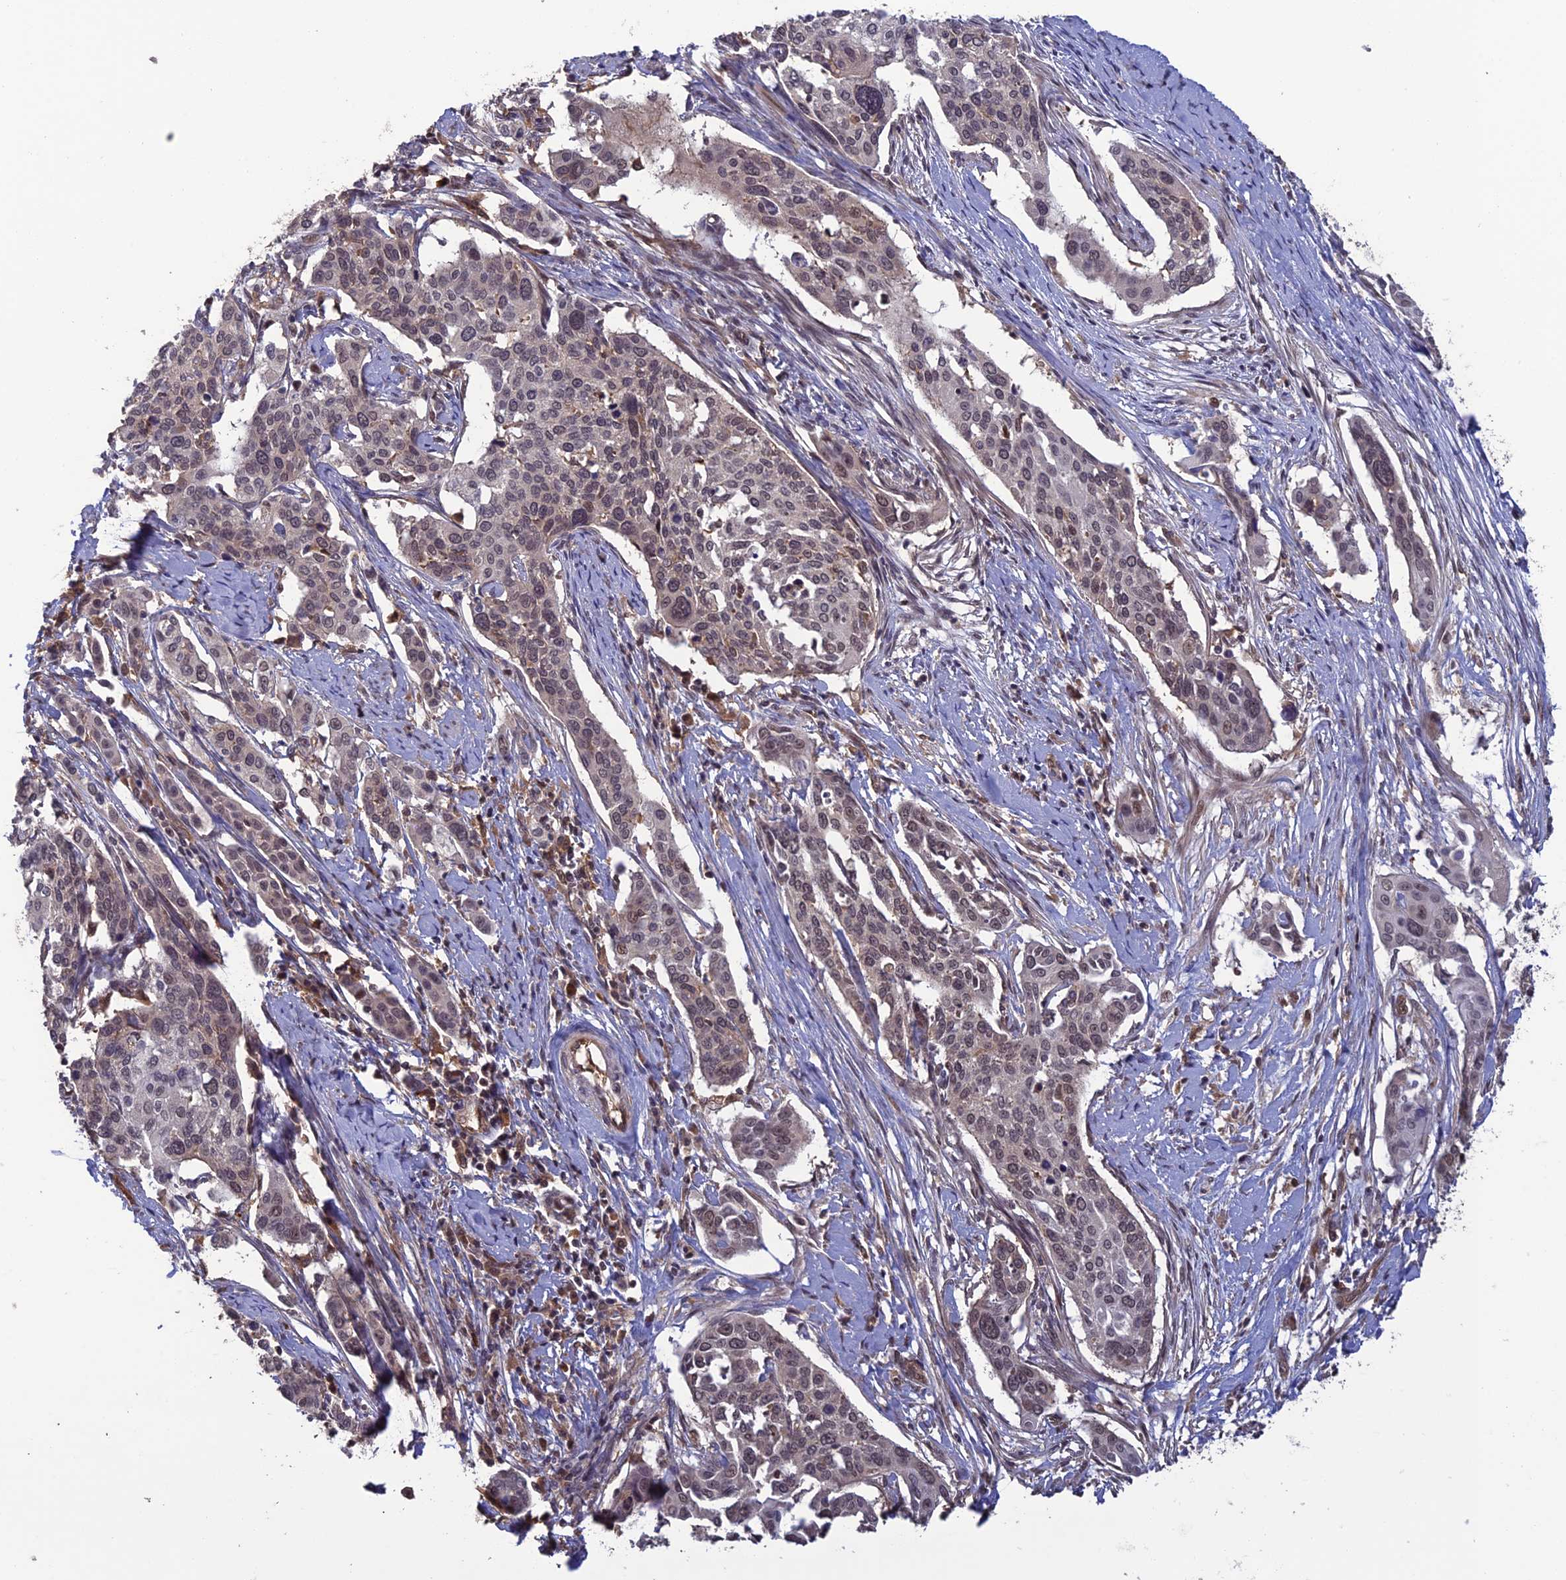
{"staining": {"intensity": "moderate", "quantity": "25%-75%", "location": "cytoplasmic/membranous,nuclear"}, "tissue": "cervical cancer", "cell_type": "Tumor cells", "image_type": "cancer", "snomed": [{"axis": "morphology", "description": "Squamous cell carcinoma, NOS"}, {"axis": "topography", "description": "Cervix"}], "caption": "Brown immunohistochemical staining in cervical cancer (squamous cell carcinoma) reveals moderate cytoplasmic/membranous and nuclear staining in about 25%-75% of tumor cells.", "gene": "LIN37", "patient": {"sex": "female", "age": 44}}